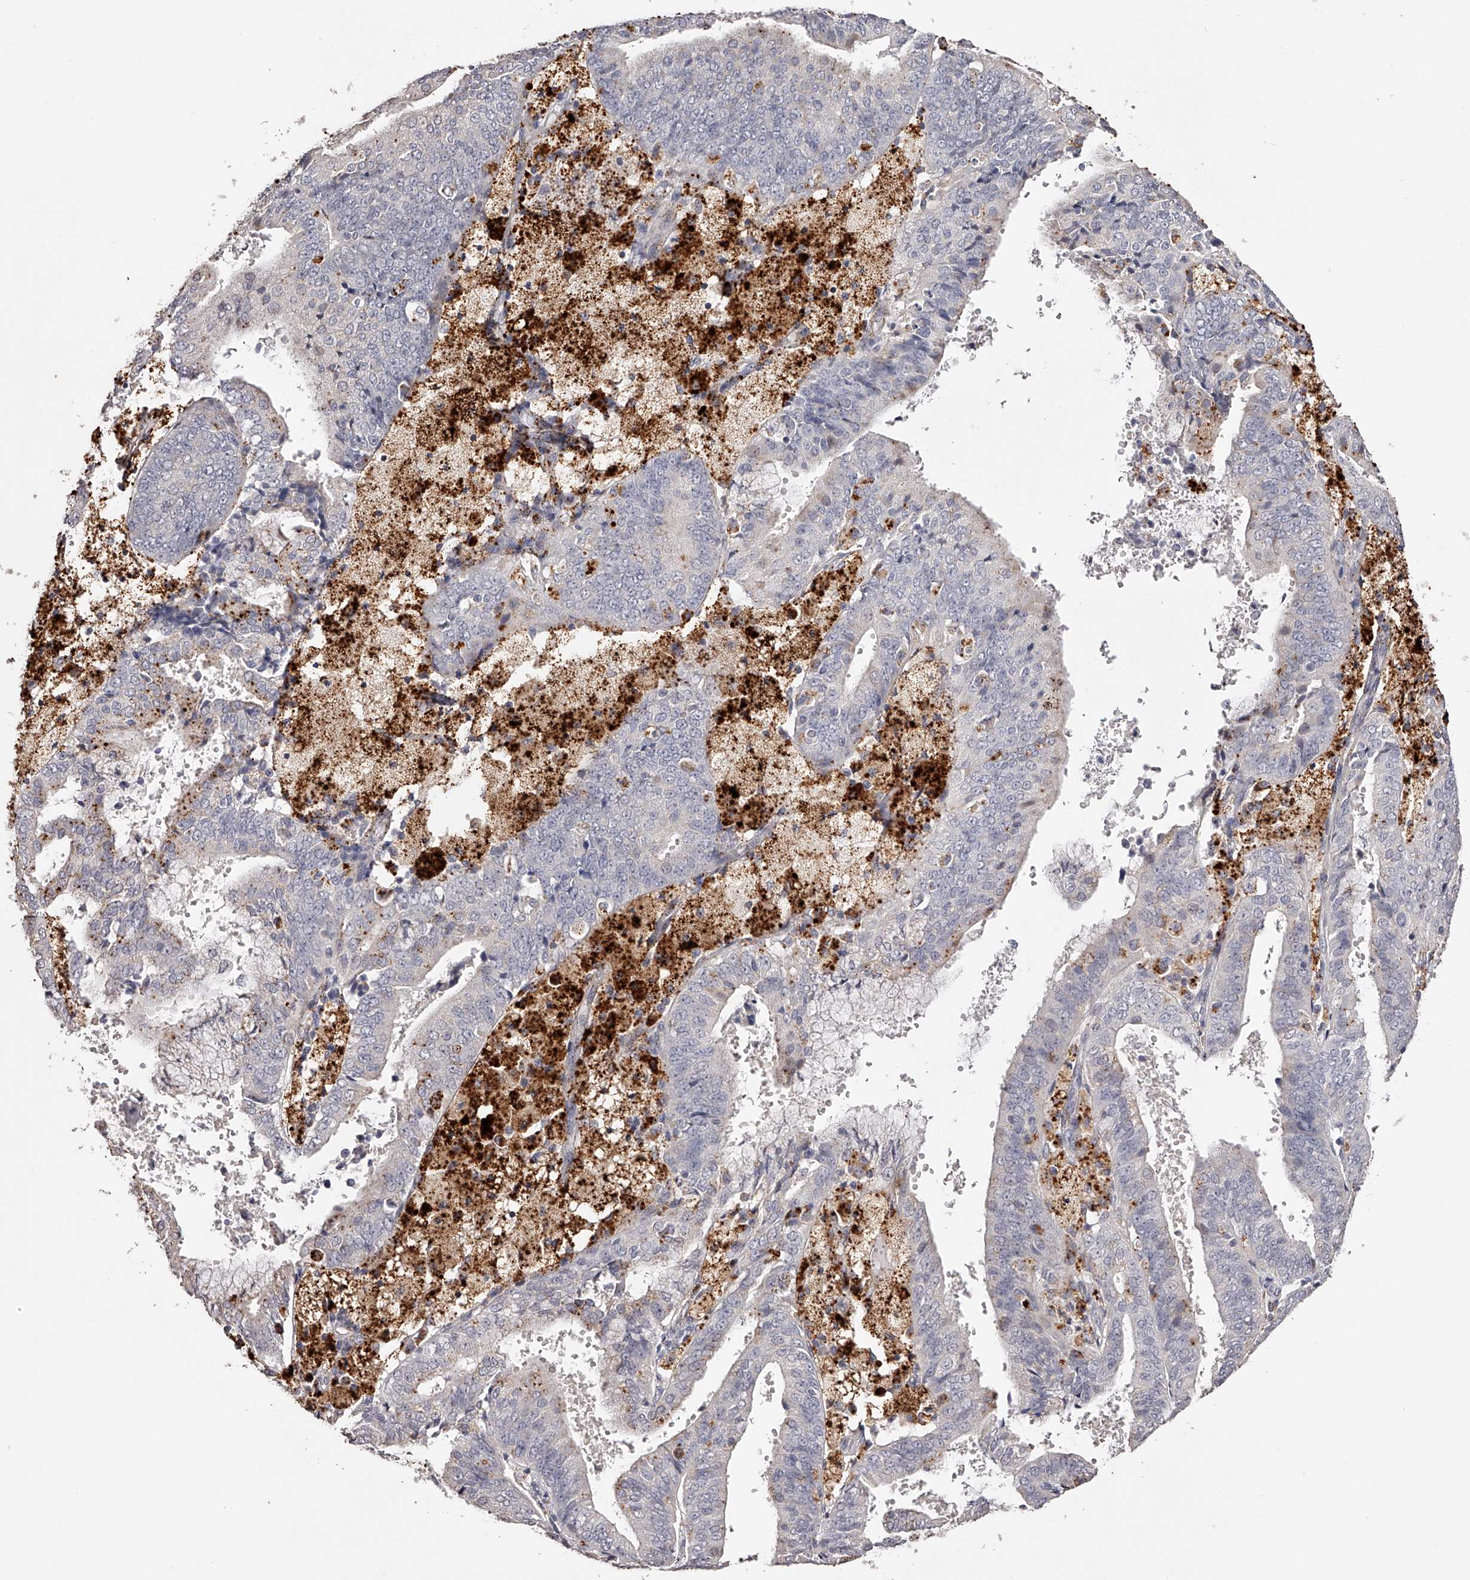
{"staining": {"intensity": "negative", "quantity": "none", "location": "none"}, "tissue": "endometrial cancer", "cell_type": "Tumor cells", "image_type": "cancer", "snomed": [{"axis": "morphology", "description": "Adenocarcinoma, NOS"}, {"axis": "topography", "description": "Endometrium"}], "caption": "Immunohistochemistry image of human endometrial cancer stained for a protein (brown), which reveals no staining in tumor cells.", "gene": "SLC35D3", "patient": {"sex": "female", "age": 63}}